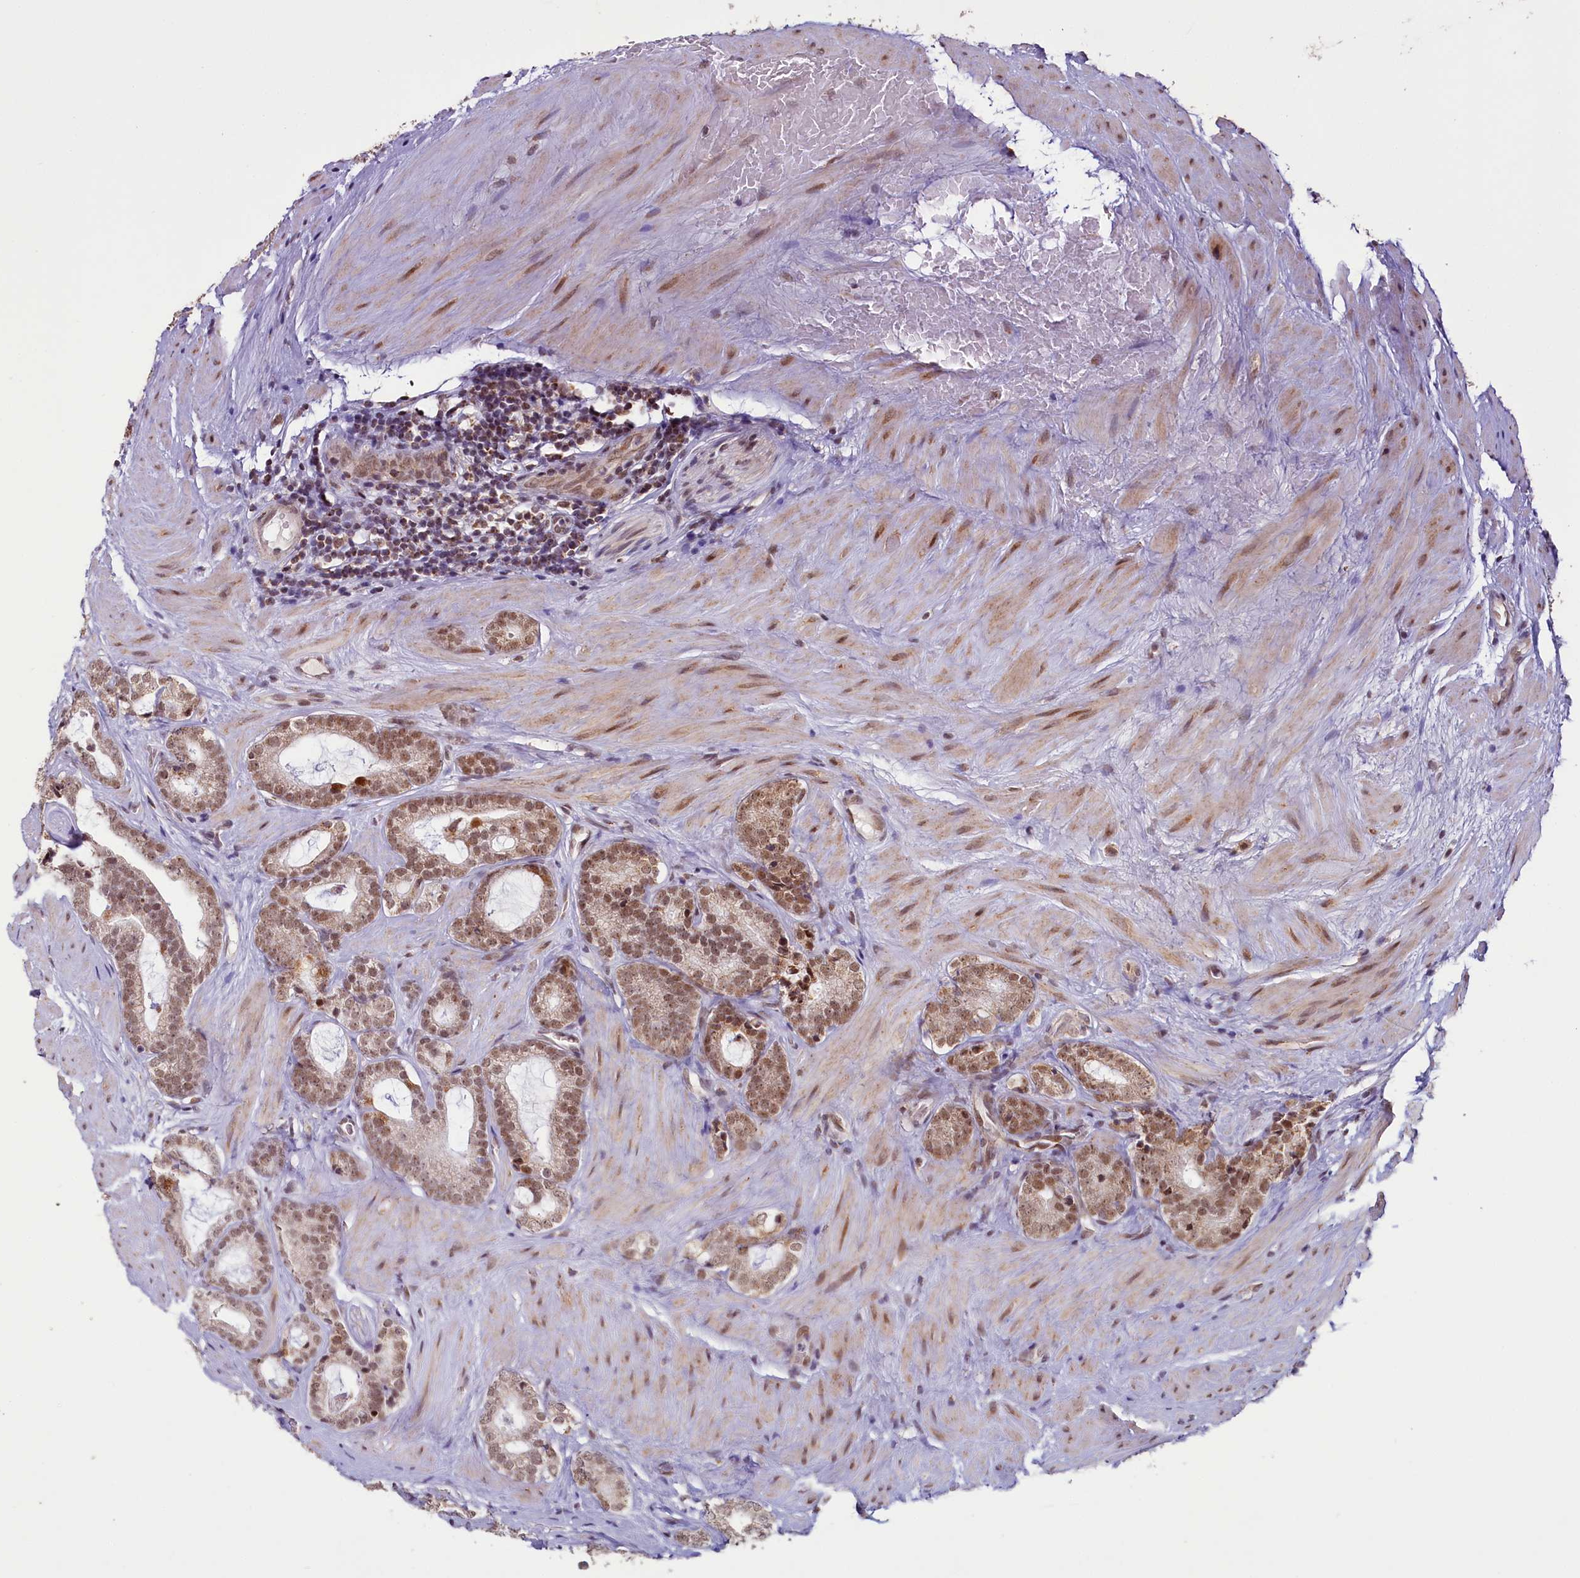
{"staining": {"intensity": "moderate", "quantity": ">75%", "location": "nuclear"}, "tissue": "prostate cancer", "cell_type": "Tumor cells", "image_type": "cancer", "snomed": [{"axis": "morphology", "description": "Adenocarcinoma, High grade"}, {"axis": "topography", "description": "Prostate"}], "caption": "Prostate cancer (high-grade adenocarcinoma) was stained to show a protein in brown. There is medium levels of moderate nuclear expression in approximately >75% of tumor cells.", "gene": "PDE6D", "patient": {"sex": "male", "age": 63}}